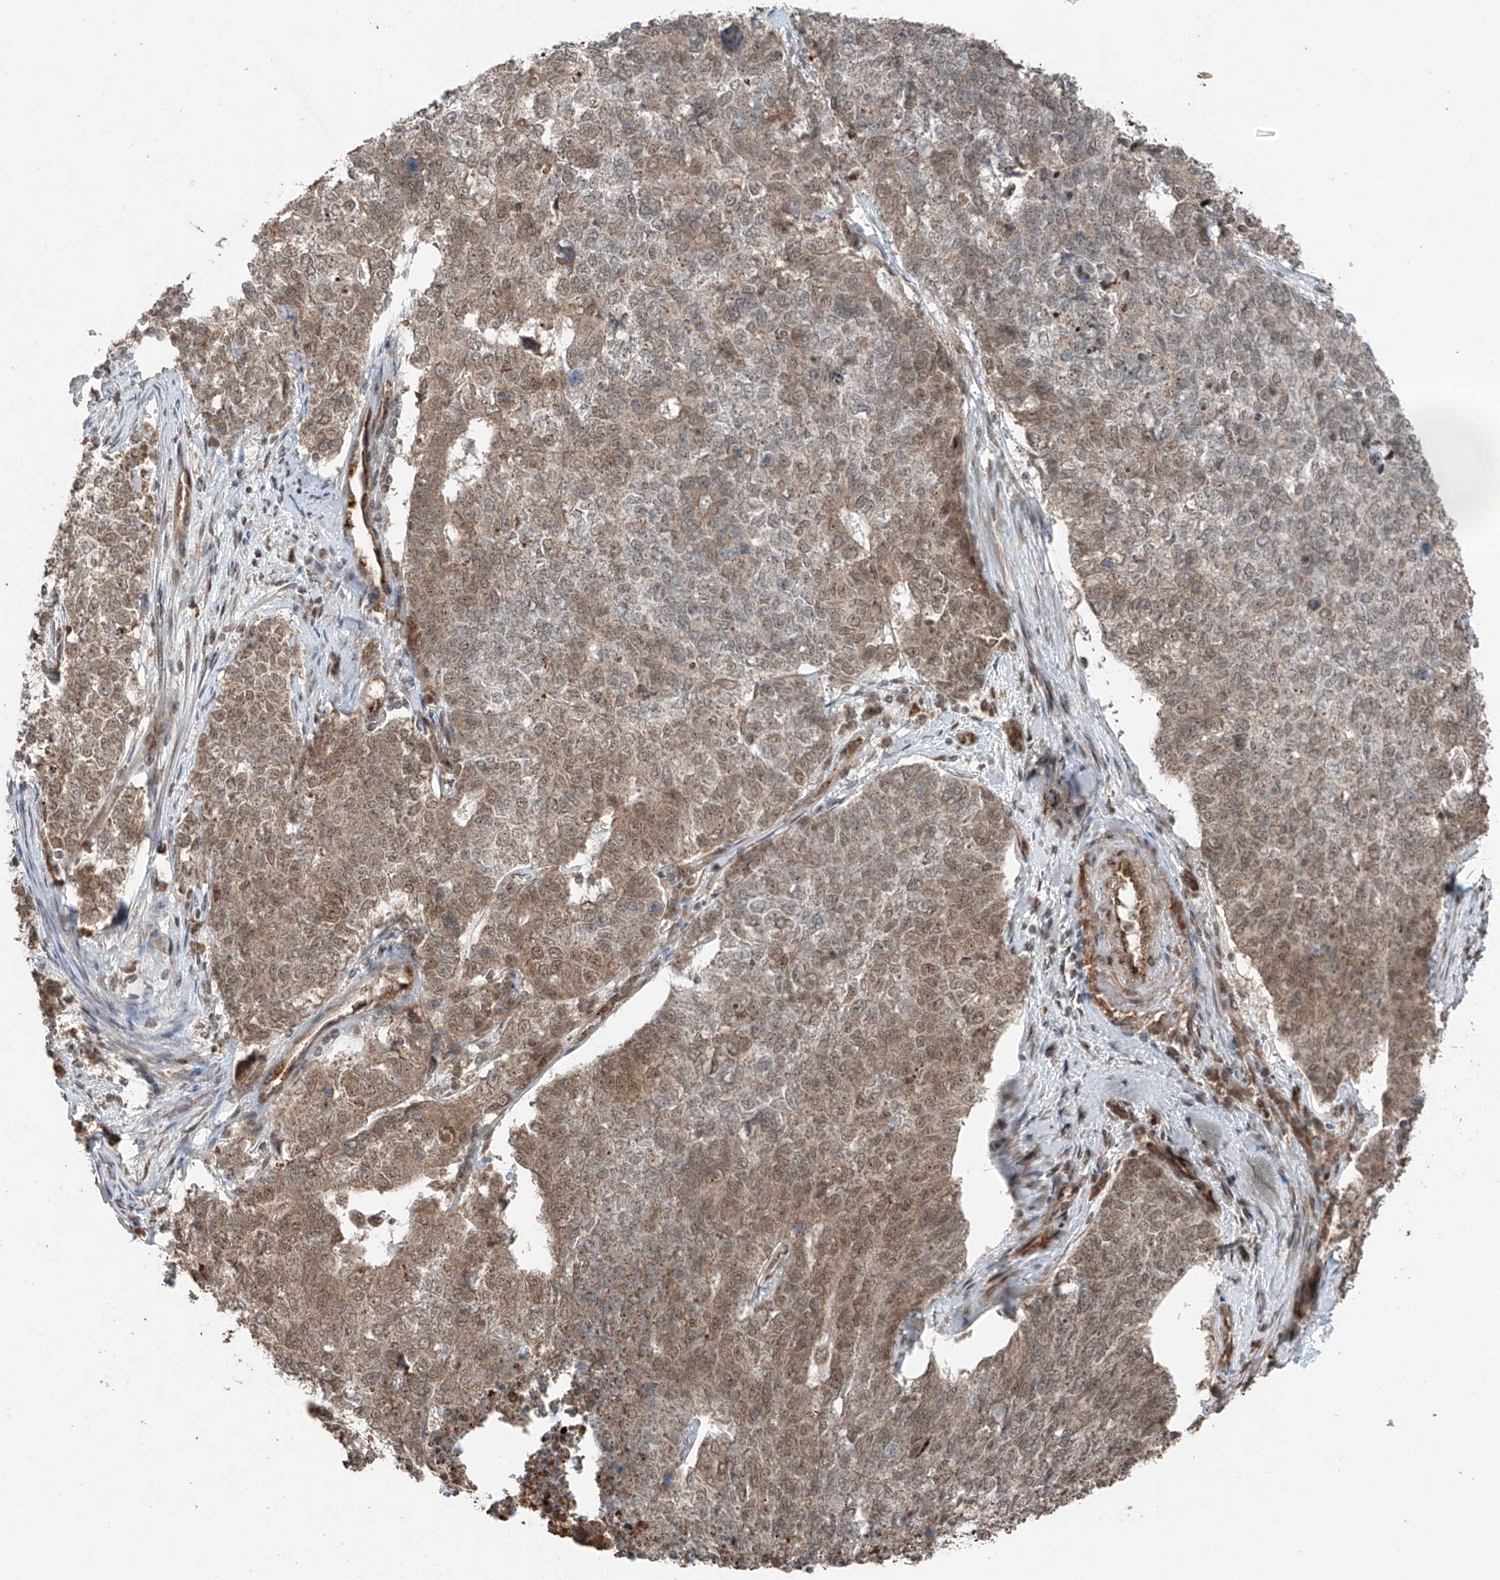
{"staining": {"intensity": "moderate", "quantity": "25%-75%", "location": "cytoplasmic/membranous,nuclear"}, "tissue": "cervical cancer", "cell_type": "Tumor cells", "image_type": "cancer", "snomed": [{"axis": "morphology", "description": "Squamous cell carcinoma, NOS"}, {"axis": "topography", "description": "Cervix"}], "caption": "About 25%-75% of tumor cells in human cervical squamous cell carcinoma exhibit moderate cytoplasmic/membranous and nuclear protein positivity as visualized by brown immunohistochemical staining.", "gene": "ZNF620", "patient": {"sex": "female", "age": 63}}